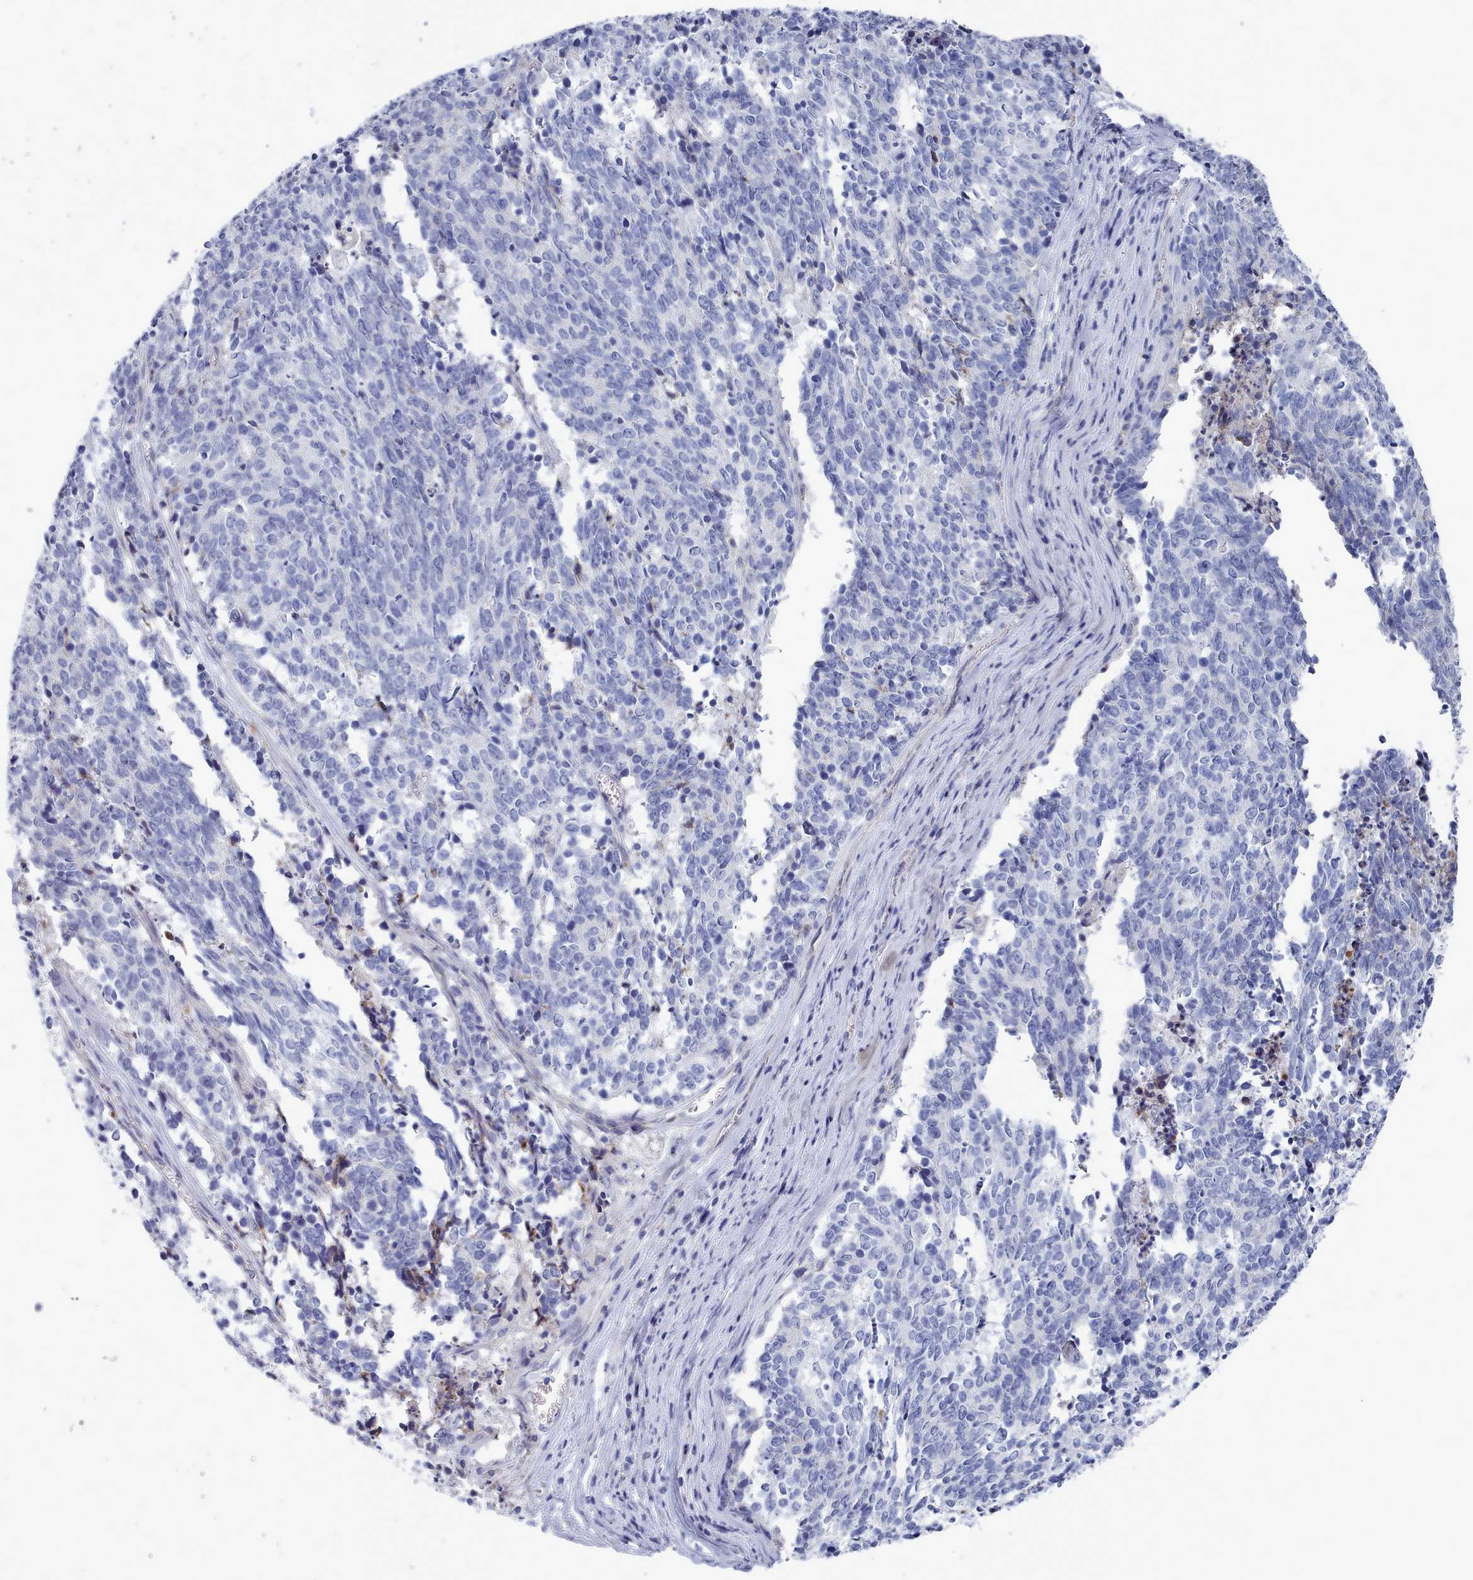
{"staining": {"intensity": "negative", "quantity": "none", "location": "none"}, "tissue": "cervical cancer", "cell_type": "Tumor cells", "image_type": "cancer", "snomed": [{"axis": "morphology", "description": "Squamous cell carcinoma, NOS"}, {"axis": "topography", "description": "Cervix"}], "caption": "DAB immunohistochemical staining of squamous cell carcinoma (cervical) displays no significant positivity in tumor cells.", "gene": "PDE4C", "patient": {"sex": "female", "age": 29}}